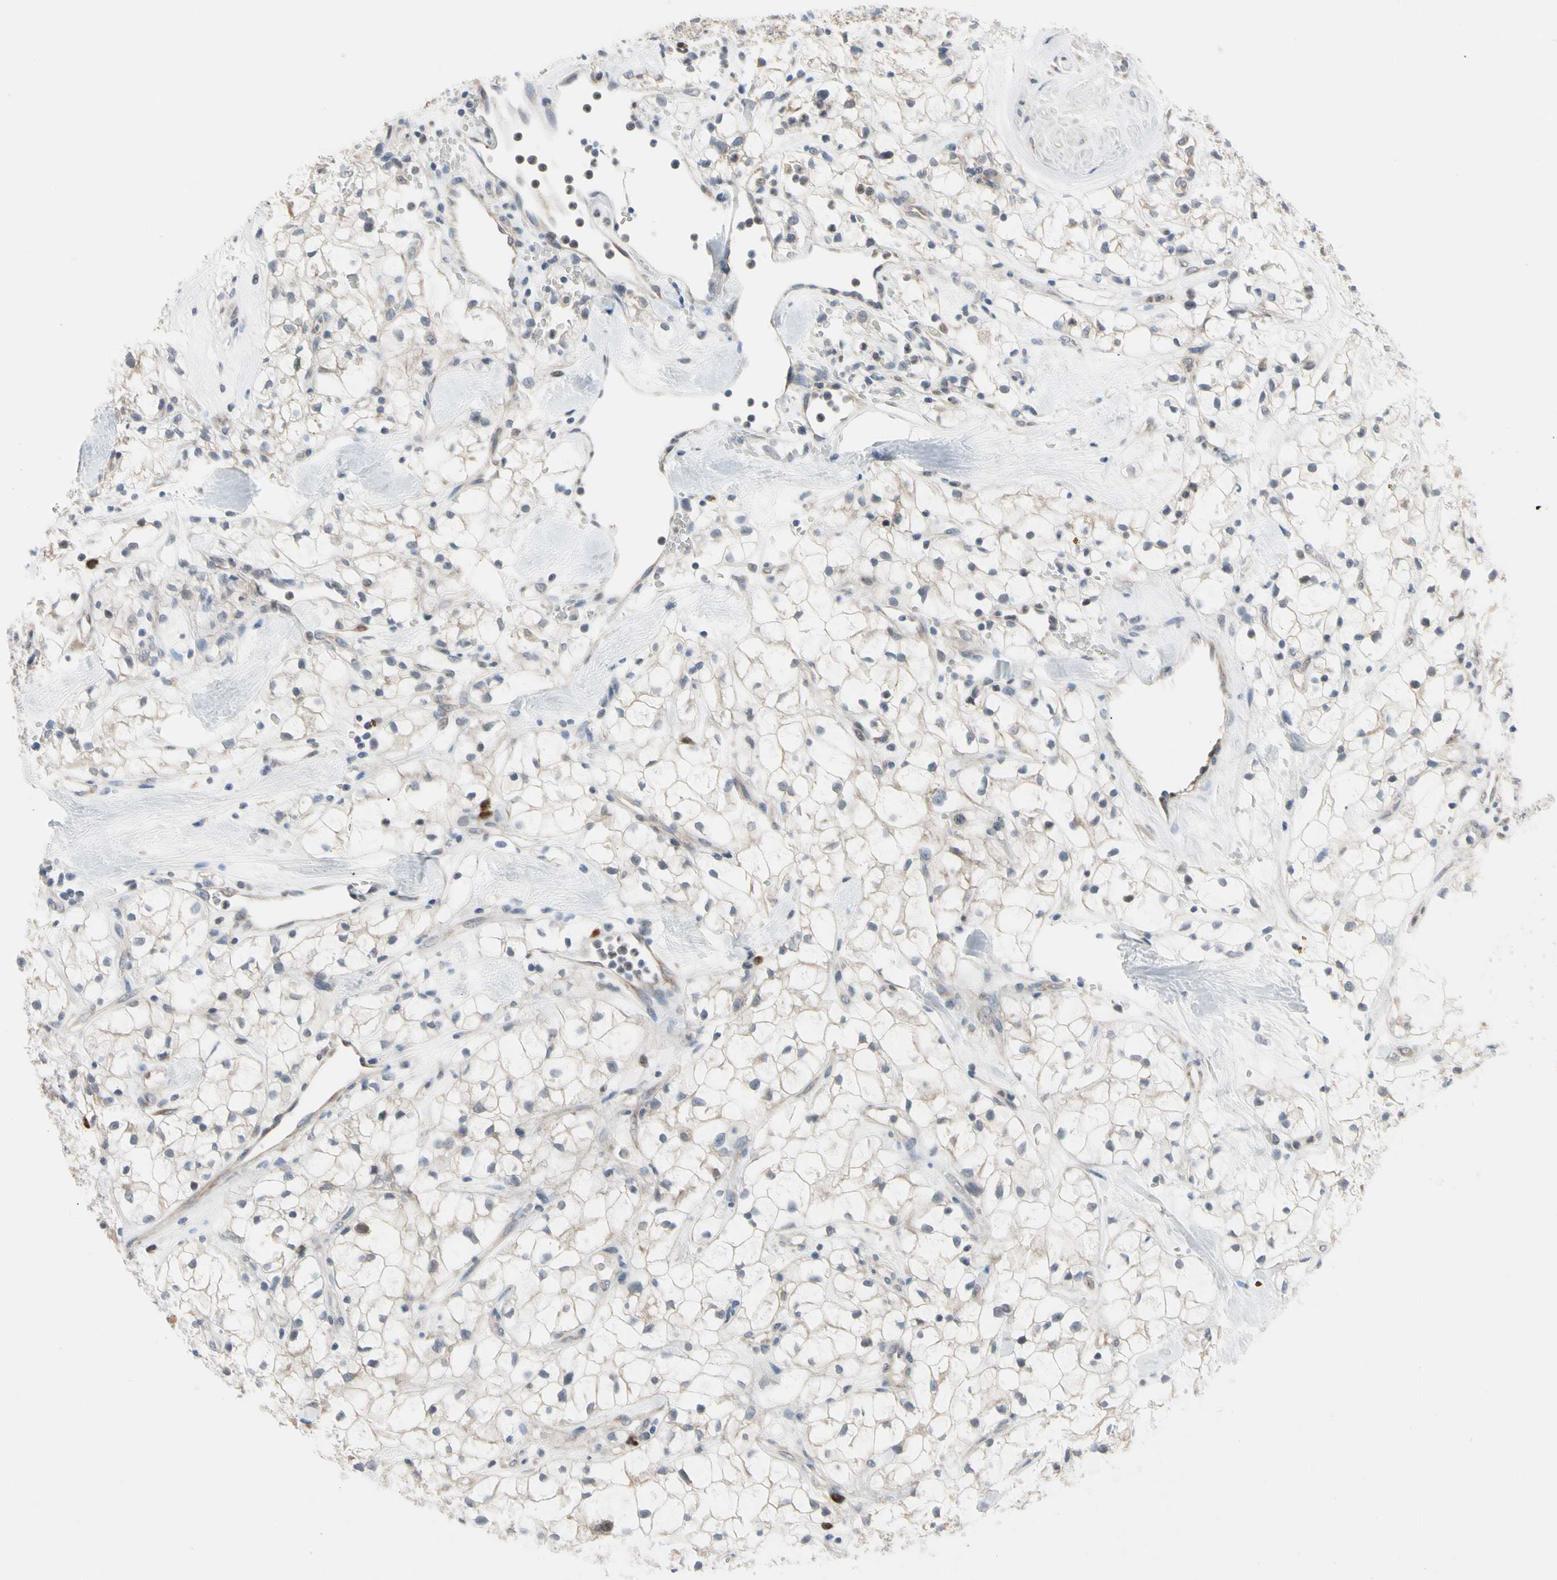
{"staining": {"intensity": "weak", "quantity": ">75%", "location": "cytoplasmic/membranous"}, "tissue": "renal cancer", "cell_type": "Tumor cells", "image_type": "cancer", "snomed": [{"axis": "morphology", "description": "Adenocarcinoma, NOS"}, {"axis": "topography", "description": "Kidney"}], "caption": "Immunohistochemical staining of adenocarcinoma (renal) shows weak cytoplasmic/membranous protein expression in about >75% of tumor cells.", "gene": "MARK1", "patient": {"sex": "female", "age": 60}}